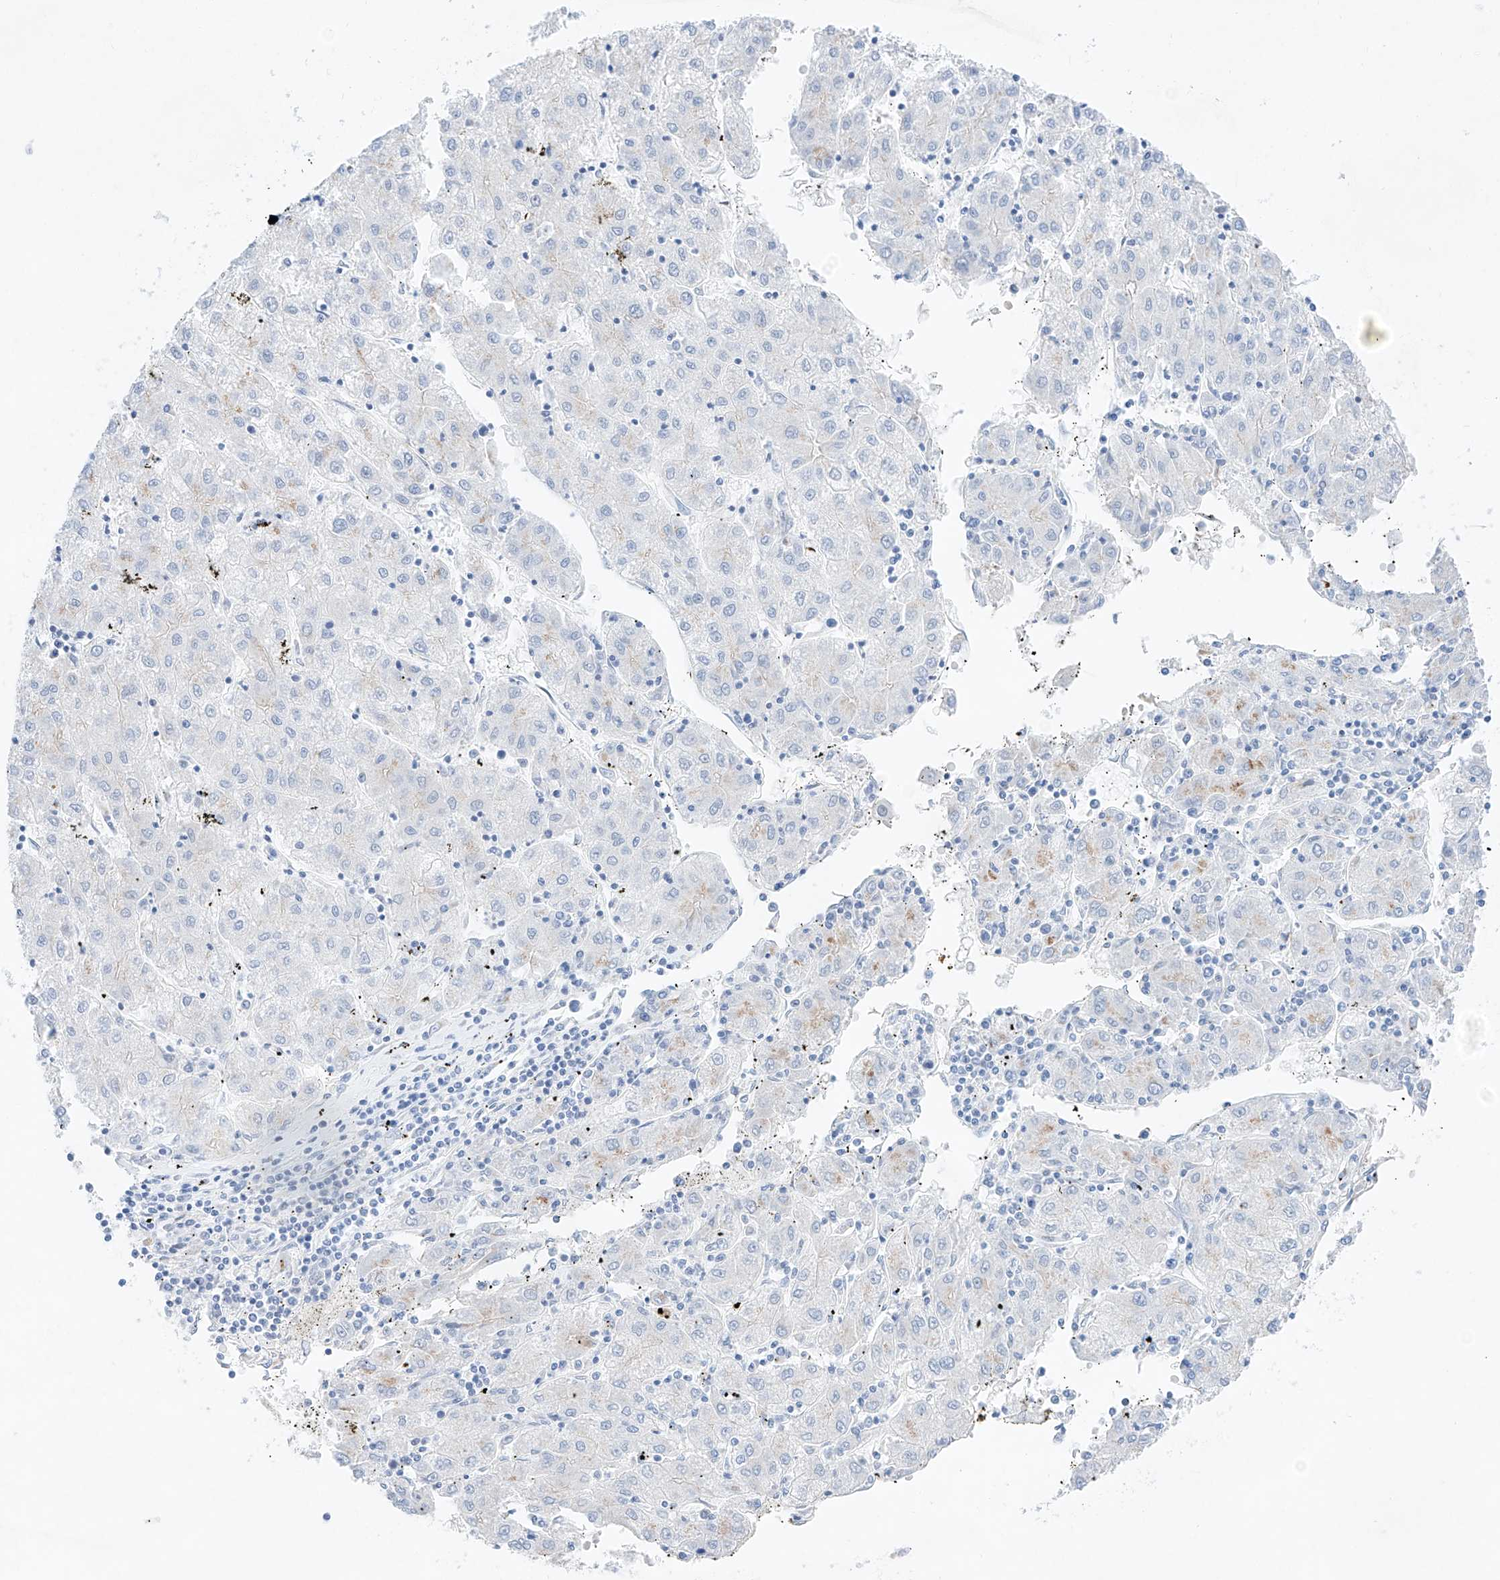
{"staining": {"intensity": "negative", "quantity": "none", "location": "none"}, "tissue": "liver cancer", "cell_type": "Tumor cells", "image_type": "cancer", "snomed": [{"axis": "morphology", "description": "Carcinoma, Hepatocellular, NOS"}, {"axis": "topography", "description": "Liver"}], "caption": "There is no significant expression in tumor cells of liver cancer. (DAB IHC with hematoxylin counter stain).", "gene": "NT5C3B", "patient": {"sex": "male", "age": 72}}